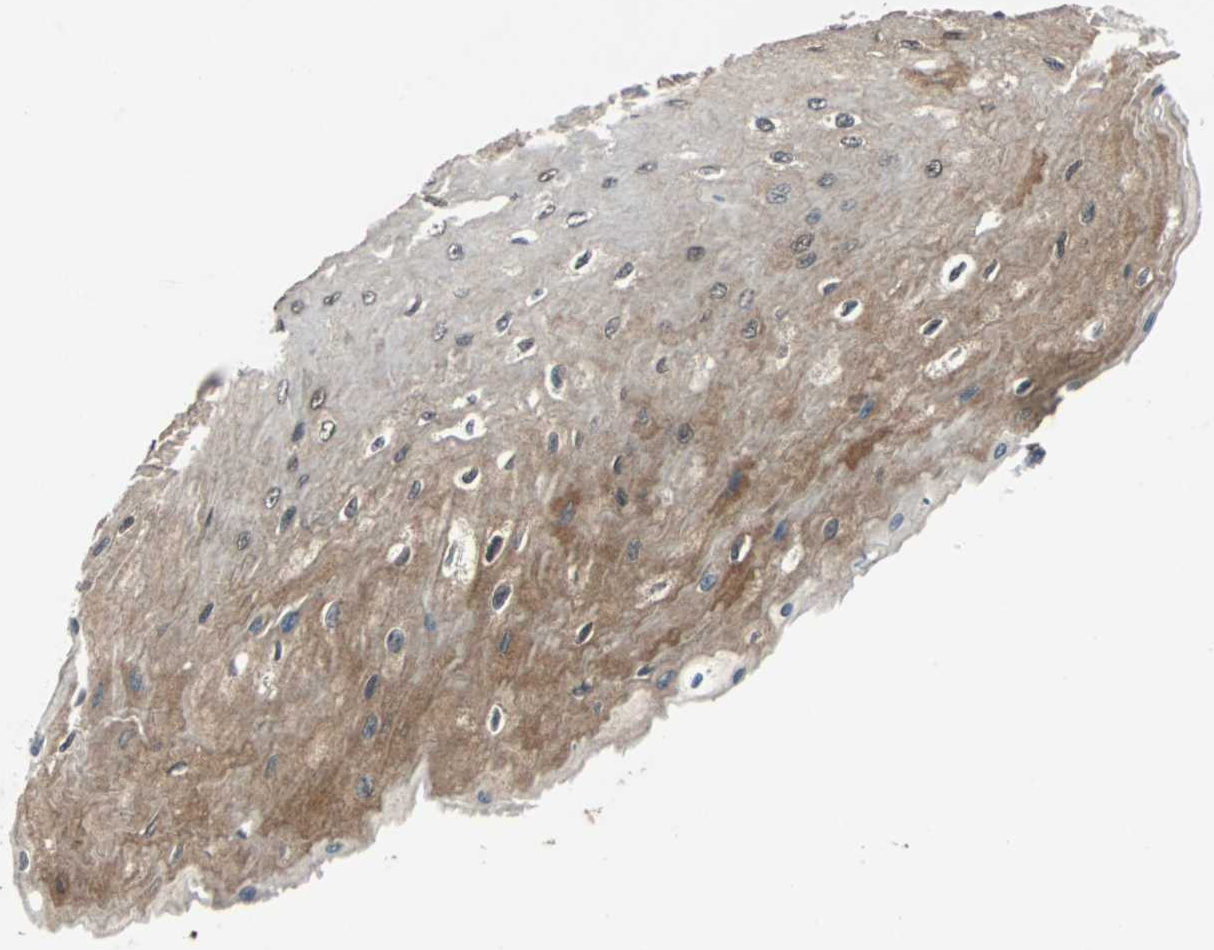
{"staining": {"intensity": "moderate", "quantity": "<25%", "location": "nuclear"}, "tissue": "esophagus", "cell_type": "Squamous epithelial cells", "image_type": "normal", "snomed": [{"axis": "morphology", "description": "Normal tissue, NOS"}, {"axis": "topography", "description": "Esophagus"}], "caption": "Moderate nuclear staining for a protein is identified in about <25% of squamous epithelial cells of benign esophagus using IHC.", "gene": "PRDX6", "patient": {"sex": "female", "age": 72}}